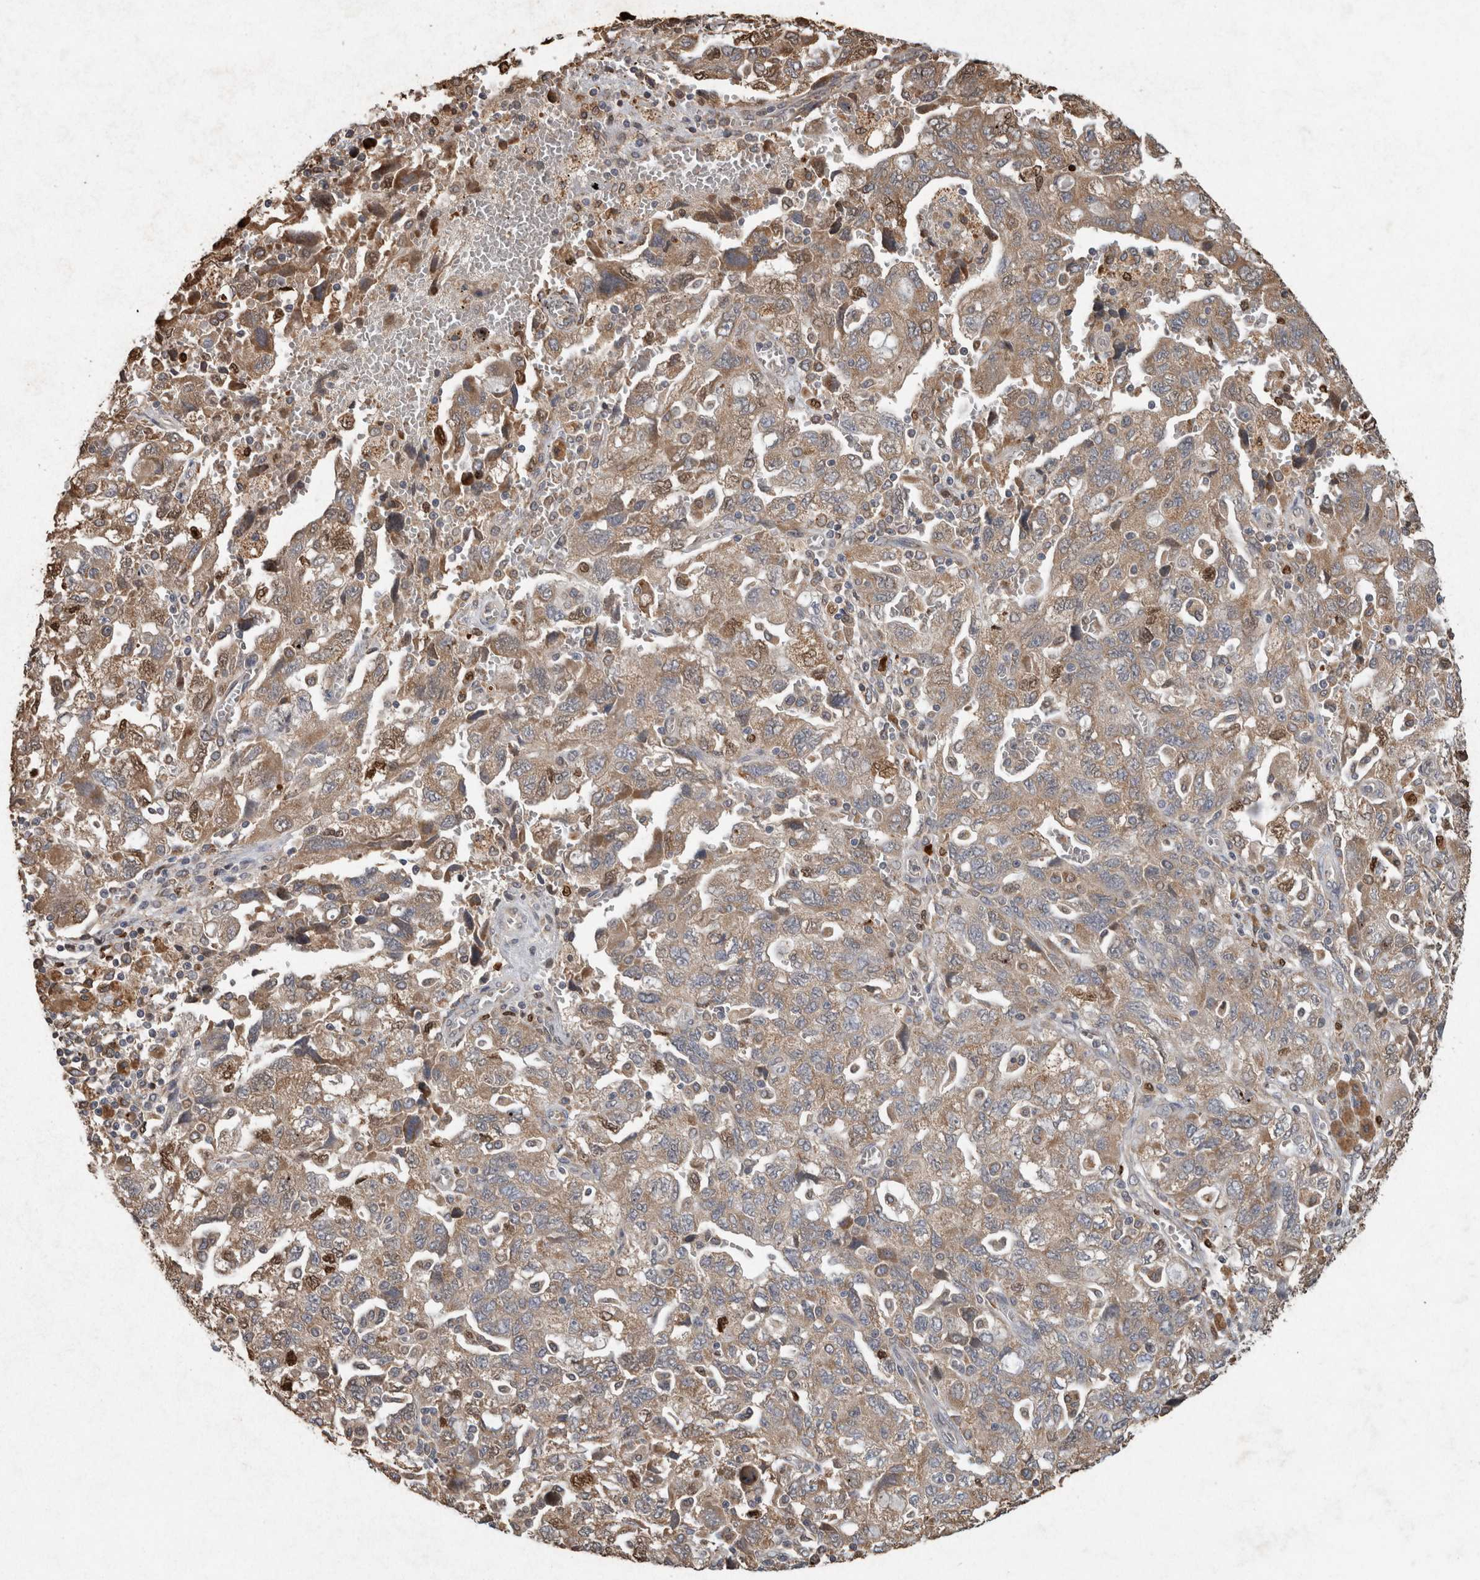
{"staining": {"intensity": "moderate", "quantity": ">75%", "location": "cytoplasmic/membranous"}, "tissue": "ovarian cancer", "cell_type": "Tumor cells", "image_type": "cancer", "snomed": [{"axis": "morphology", "description": "Carcinoma, NOS"}, {"axis": "morphology", "description": "Cystadenocarcinoma, serous, NOS"}, {"axis": "topography", "description": "Ovary"}], "caption": "Protein staining of ovarian cancer (carcinoma) tissue demonstrates moderate cytoplasmic/membranous staining in about >75% of tumor cells.", "gene": "ADGRL3", "patient": {"sex": "female", "age": 69}}